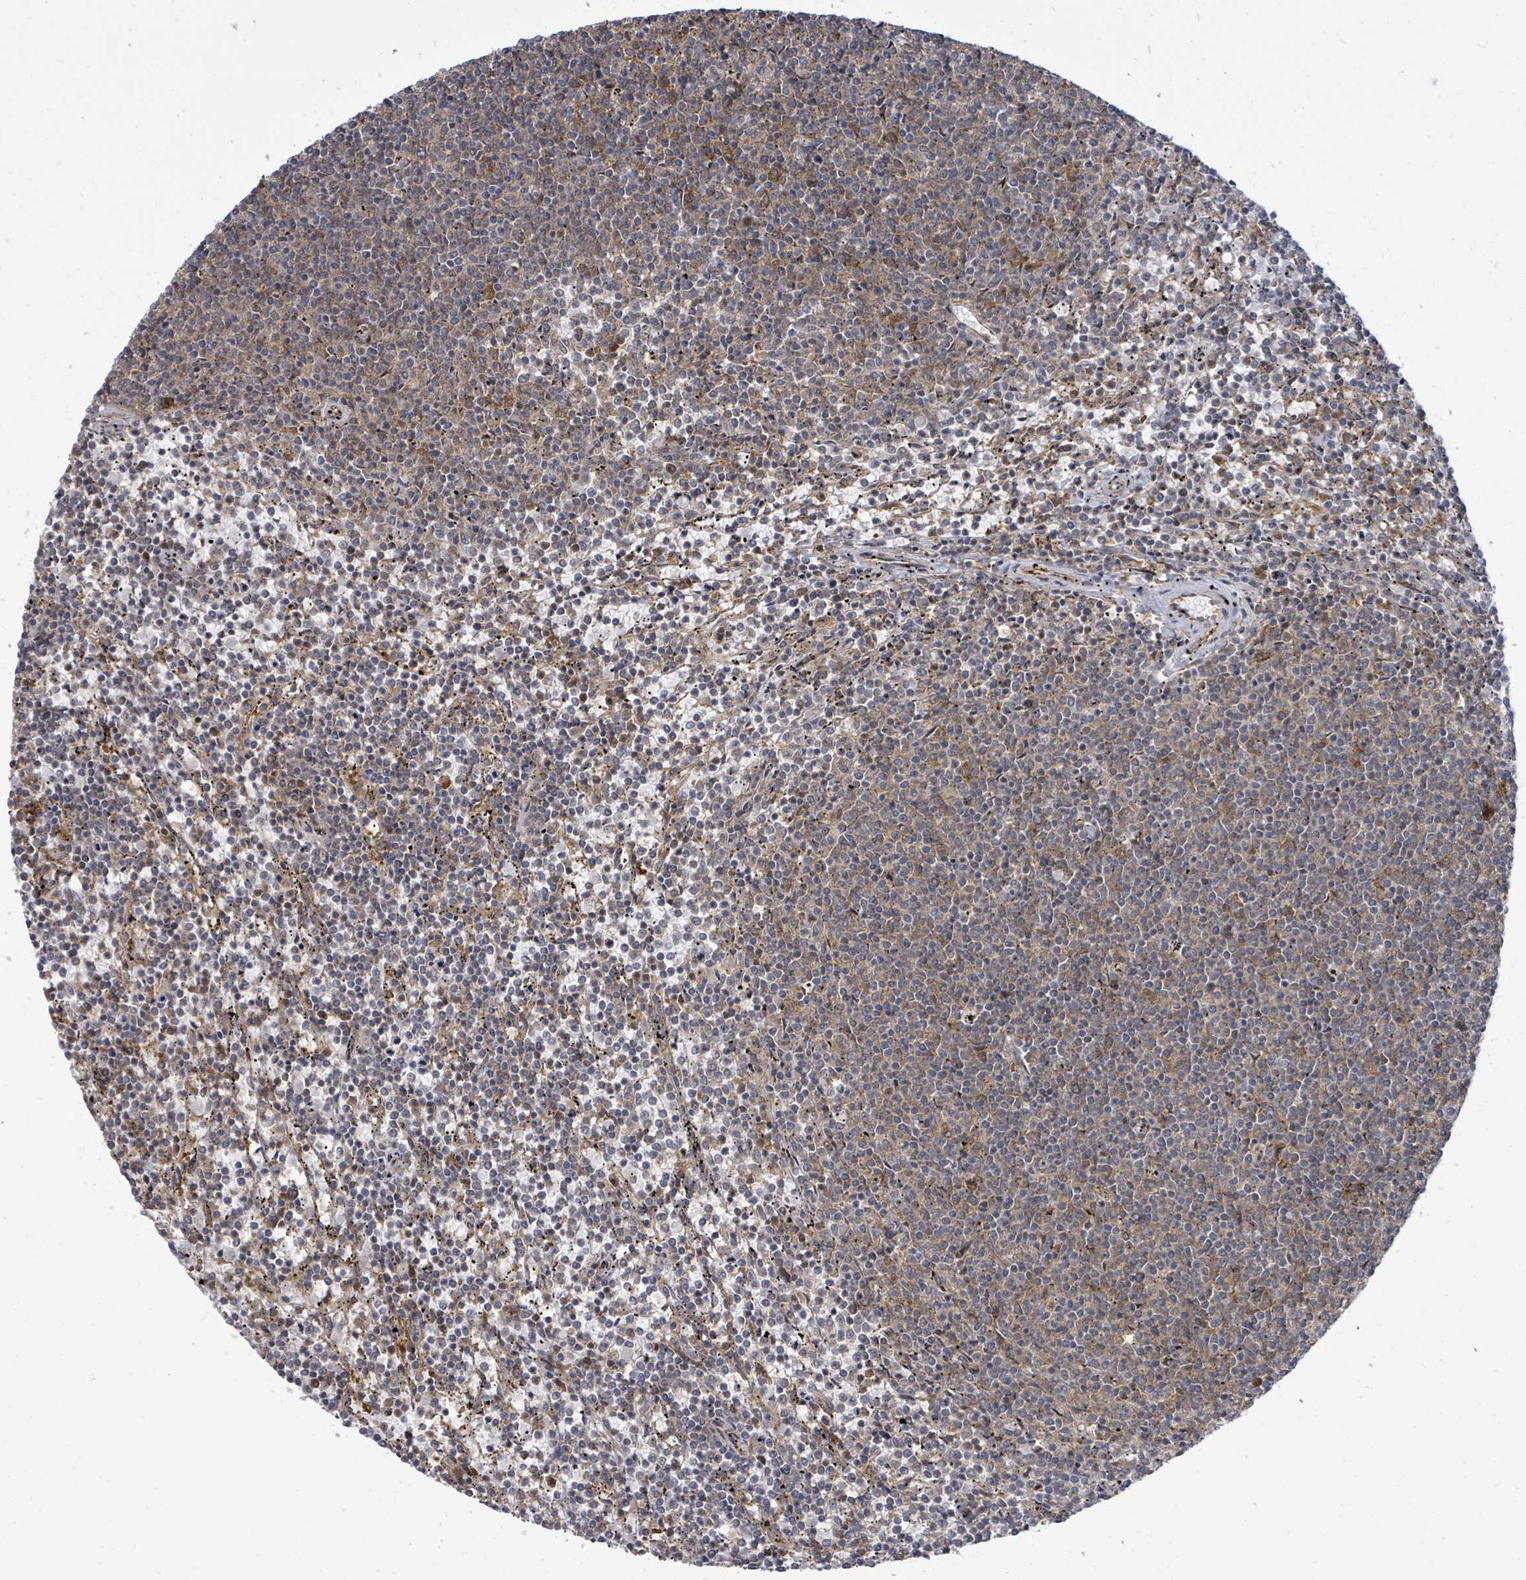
{"staining": {"intensity": "moderate", "quantity": "25%-75%", "location": "cytoplasmic/membranous"}, "tissue": "lymphoma", "cell_type": "Tumor cells", "image_type": "cancer", "snomed": [{"axis": "morphology", "description": "Malignant lymphoma, non-Hodgkin's type, Low grade"}, {"axis": "topography", "description": "Spleen"}], "caption": "Immunohistochemistry (IHC) micrograph of neoplastic tissue: human malignant lymphoma, non-Hodgkin's type (low-grade) stained using immunohistochemistry (IHC) demonstrates medium levels of moderate protein expression localized specifically in the cytoplasmic/membranous of tumor cells, appearing as a cytoplasmic/membranous brown color.", "gene": "EIF3C", "patient": {"sex": "female", "age": 50}}